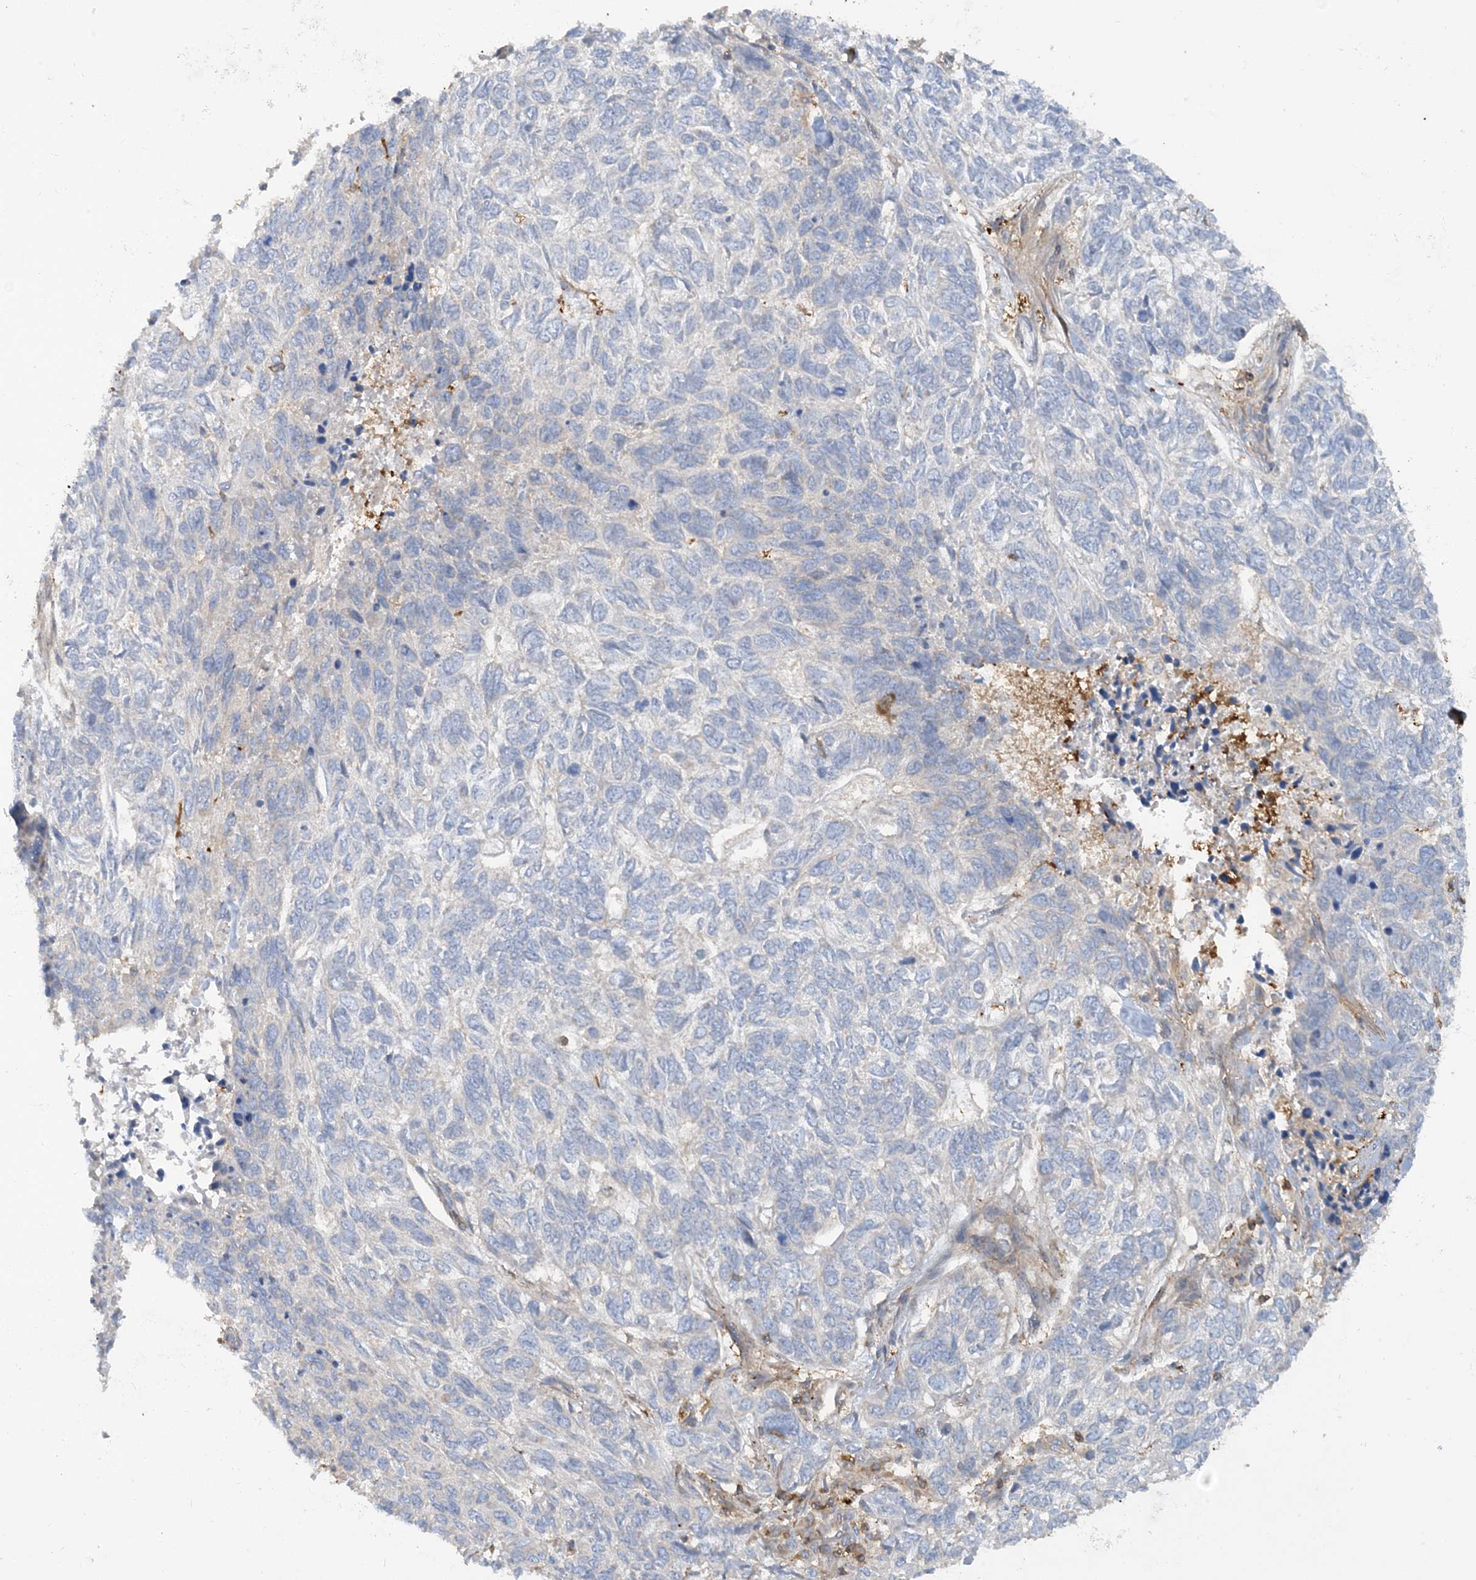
{"staining": {"intensity": "negative", "quantity": "none", "location": "none"}, "tissue": "skin cancer", "cell_type": "Tumor cells", "image_type": "cancer", "snomed": [{"axis": "morphology", "description": "Basal cell carcinoma"}, {"axis": "topography", "description": "Skin"}], "caption": "Tumor cells are negative for brown protein staining in skin basal cell carcinoma. Nuclei are stained in blue.", "gene": "SFMBT2", "patient": {"sex": "female", "age": 65}}